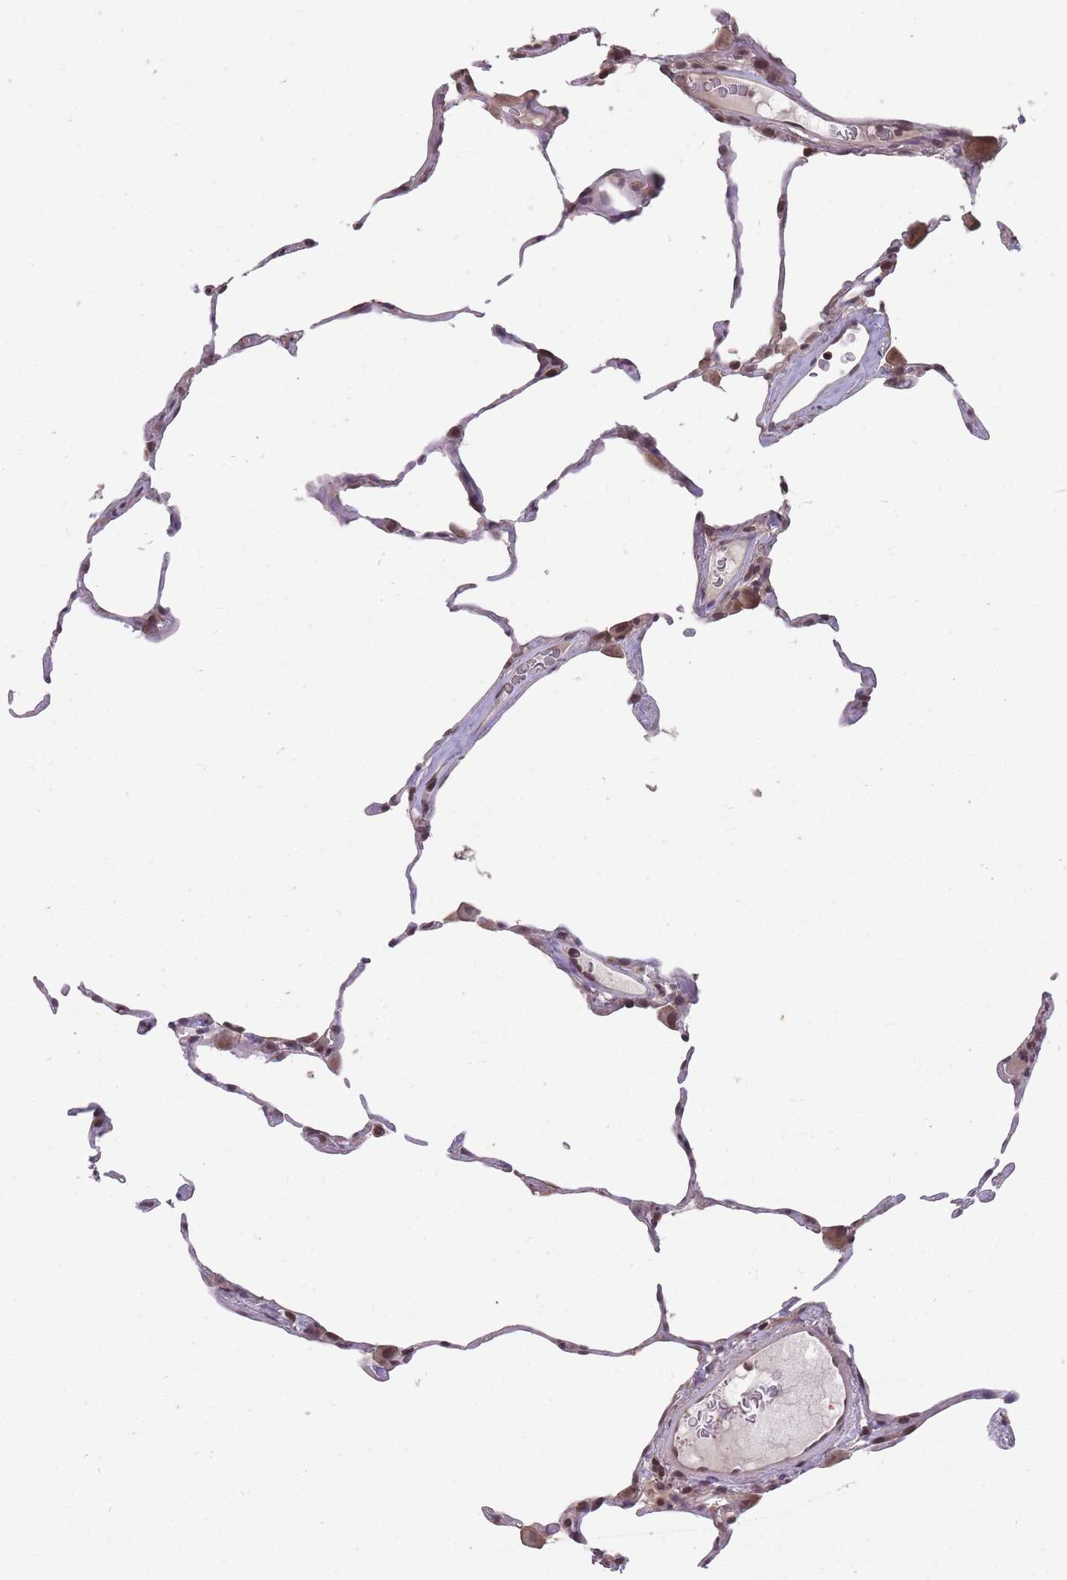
{"staining": {"intensity": "moderate", "quantity": "25%-75%", "location": "nuclear"}, "tissue": "lung", "cell_type": "Alveolar cells", "image_type": "normal", "snomed": [{"axis": "morphology", "description": "Normal tissue, NOS"}, {"axis": "topography", "description": "Lung"}], "caption": "Lung stained for a protein demonstrates moderate nuclear positivity in alveolar cells. (DAB = brown stain, brightfield microscopy at high magnification).", "gene": "GGT5", "patient": {"sex": "female", "age": 57}}